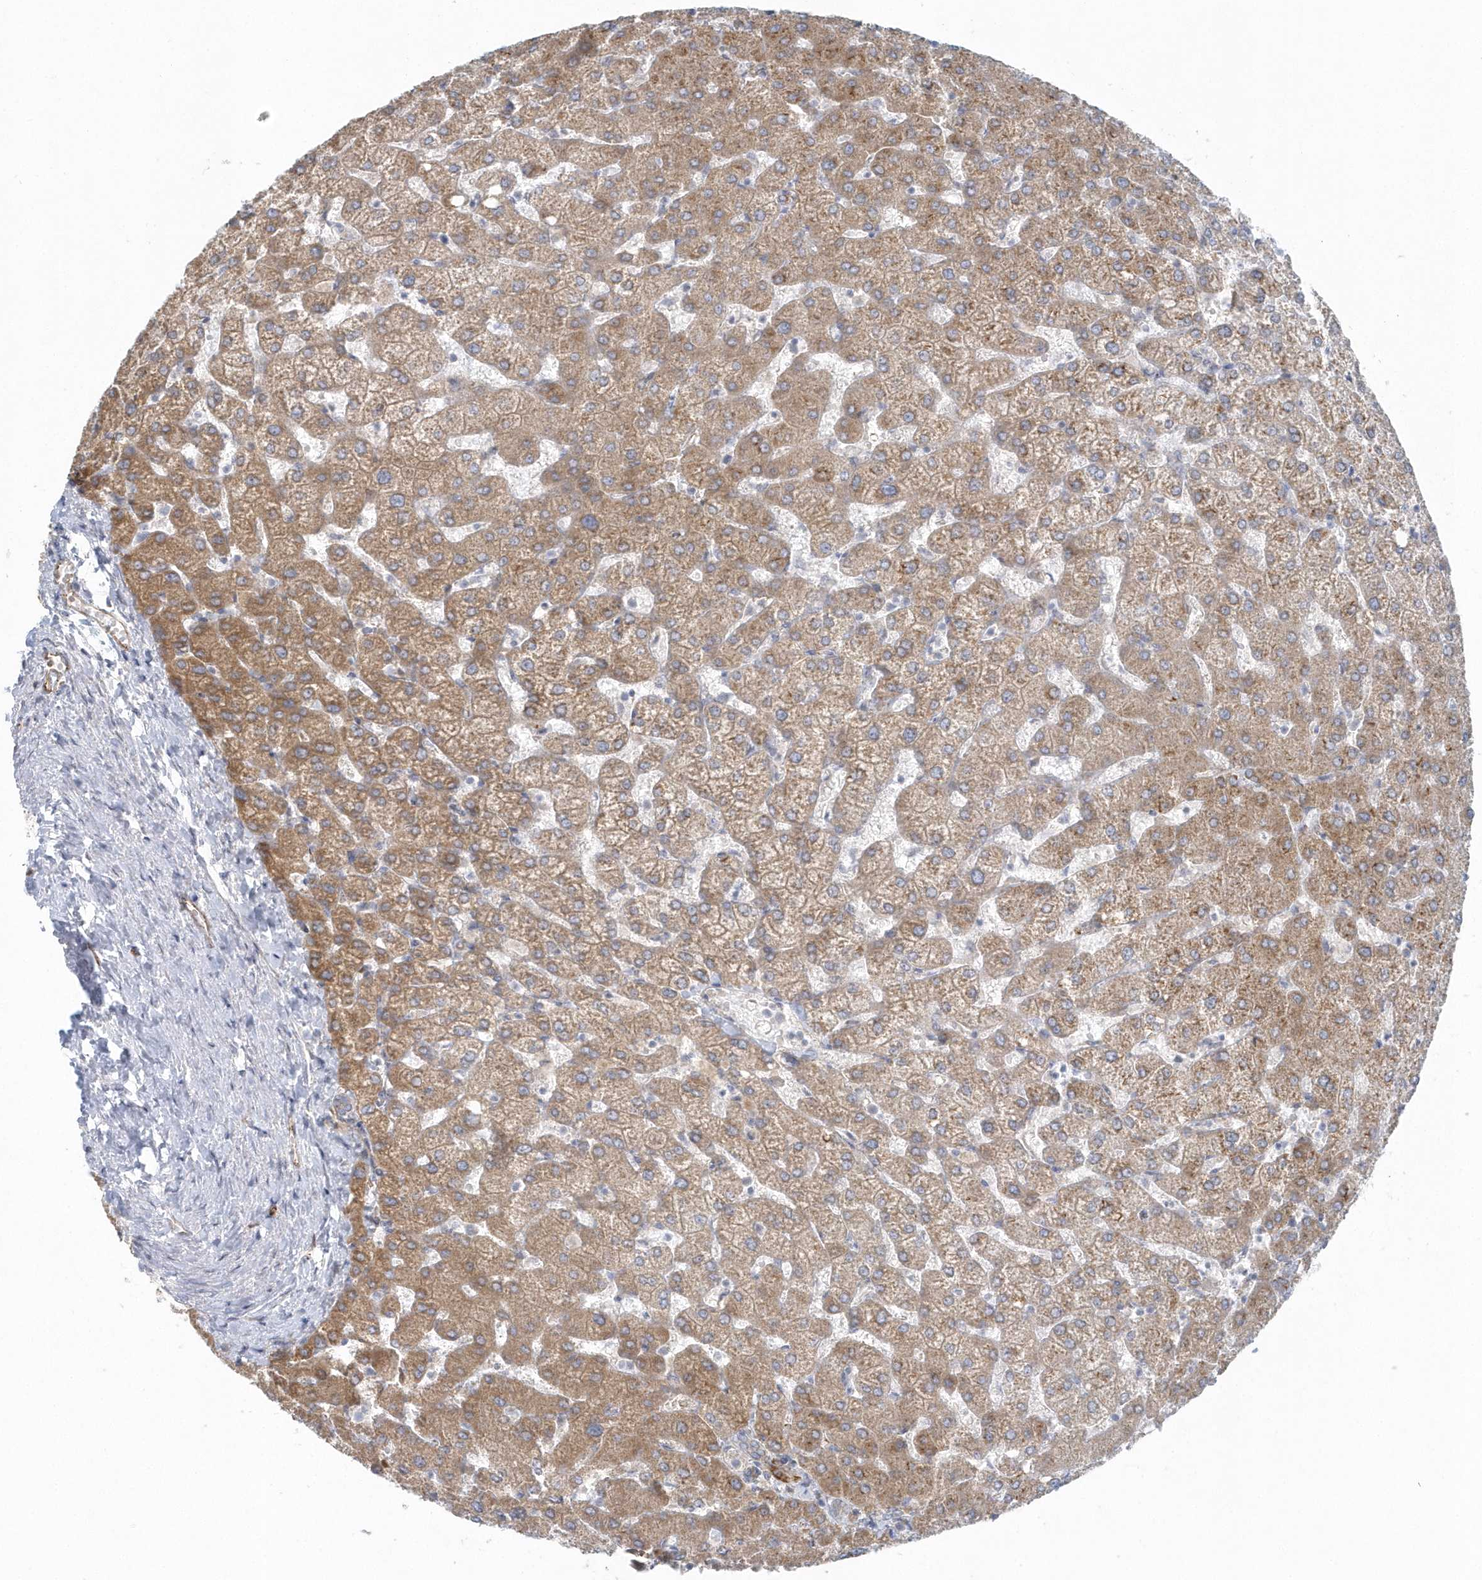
{"staining": {"intensity": "negative", "quantity": "none", "location": "none"}, "tissue": "liver", "cell_type": "Cholangiocytes", "image_type": "normal", "snomed": [{"axis": "morphology", "description": "Normal tissue, NOS"}, {"axis": "topography", "description": "Liver"}], "caption": "Protein analysis of unremarkable liver reveals no significant positivity in cholangiocytes.", "gene": "GPR152", "patient": {"sex": "female", "age": 54}}